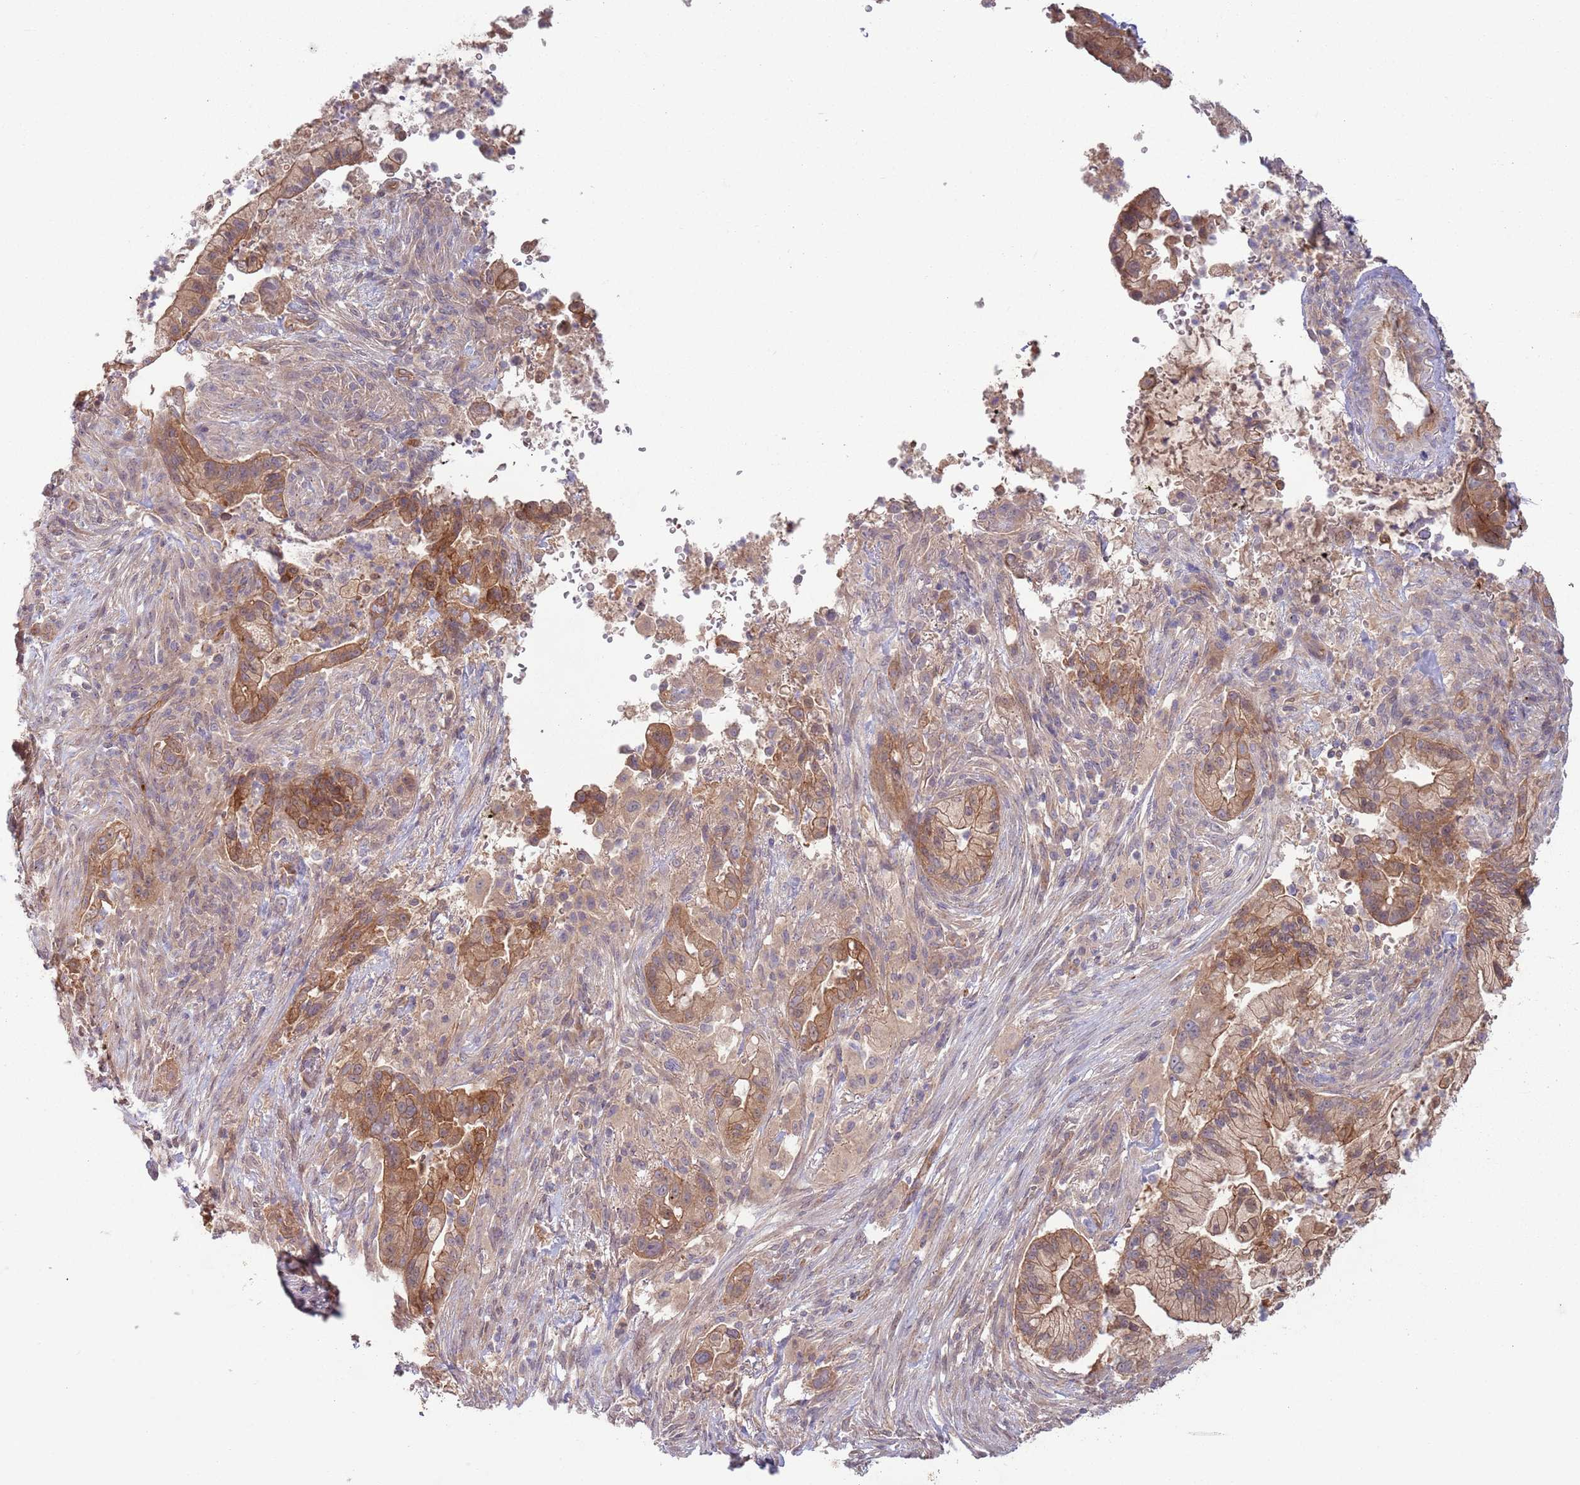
{"staining": {"intensity": "moderate", "quantity": ">75%", "location": "cytoplasmic/membranous"}, "tissue": "pancreatic cancer", "cell_type": "Tumor cells", "image_type": "cancer", "snomed": [{"axis": "morphology", "description": "Adenocarcinoma, NOS"}, {"axis": "topography", "description": "Pancreas"}], "caption": "A medium amount of moderate cytoplasmic/membranous staining is appreciated in approximately >75% of tumor cells in pancreatic cancer (adenocarcinoma) tissue.", "gene": "SAV1", "patient": {"sex": "male", "age": 44}}